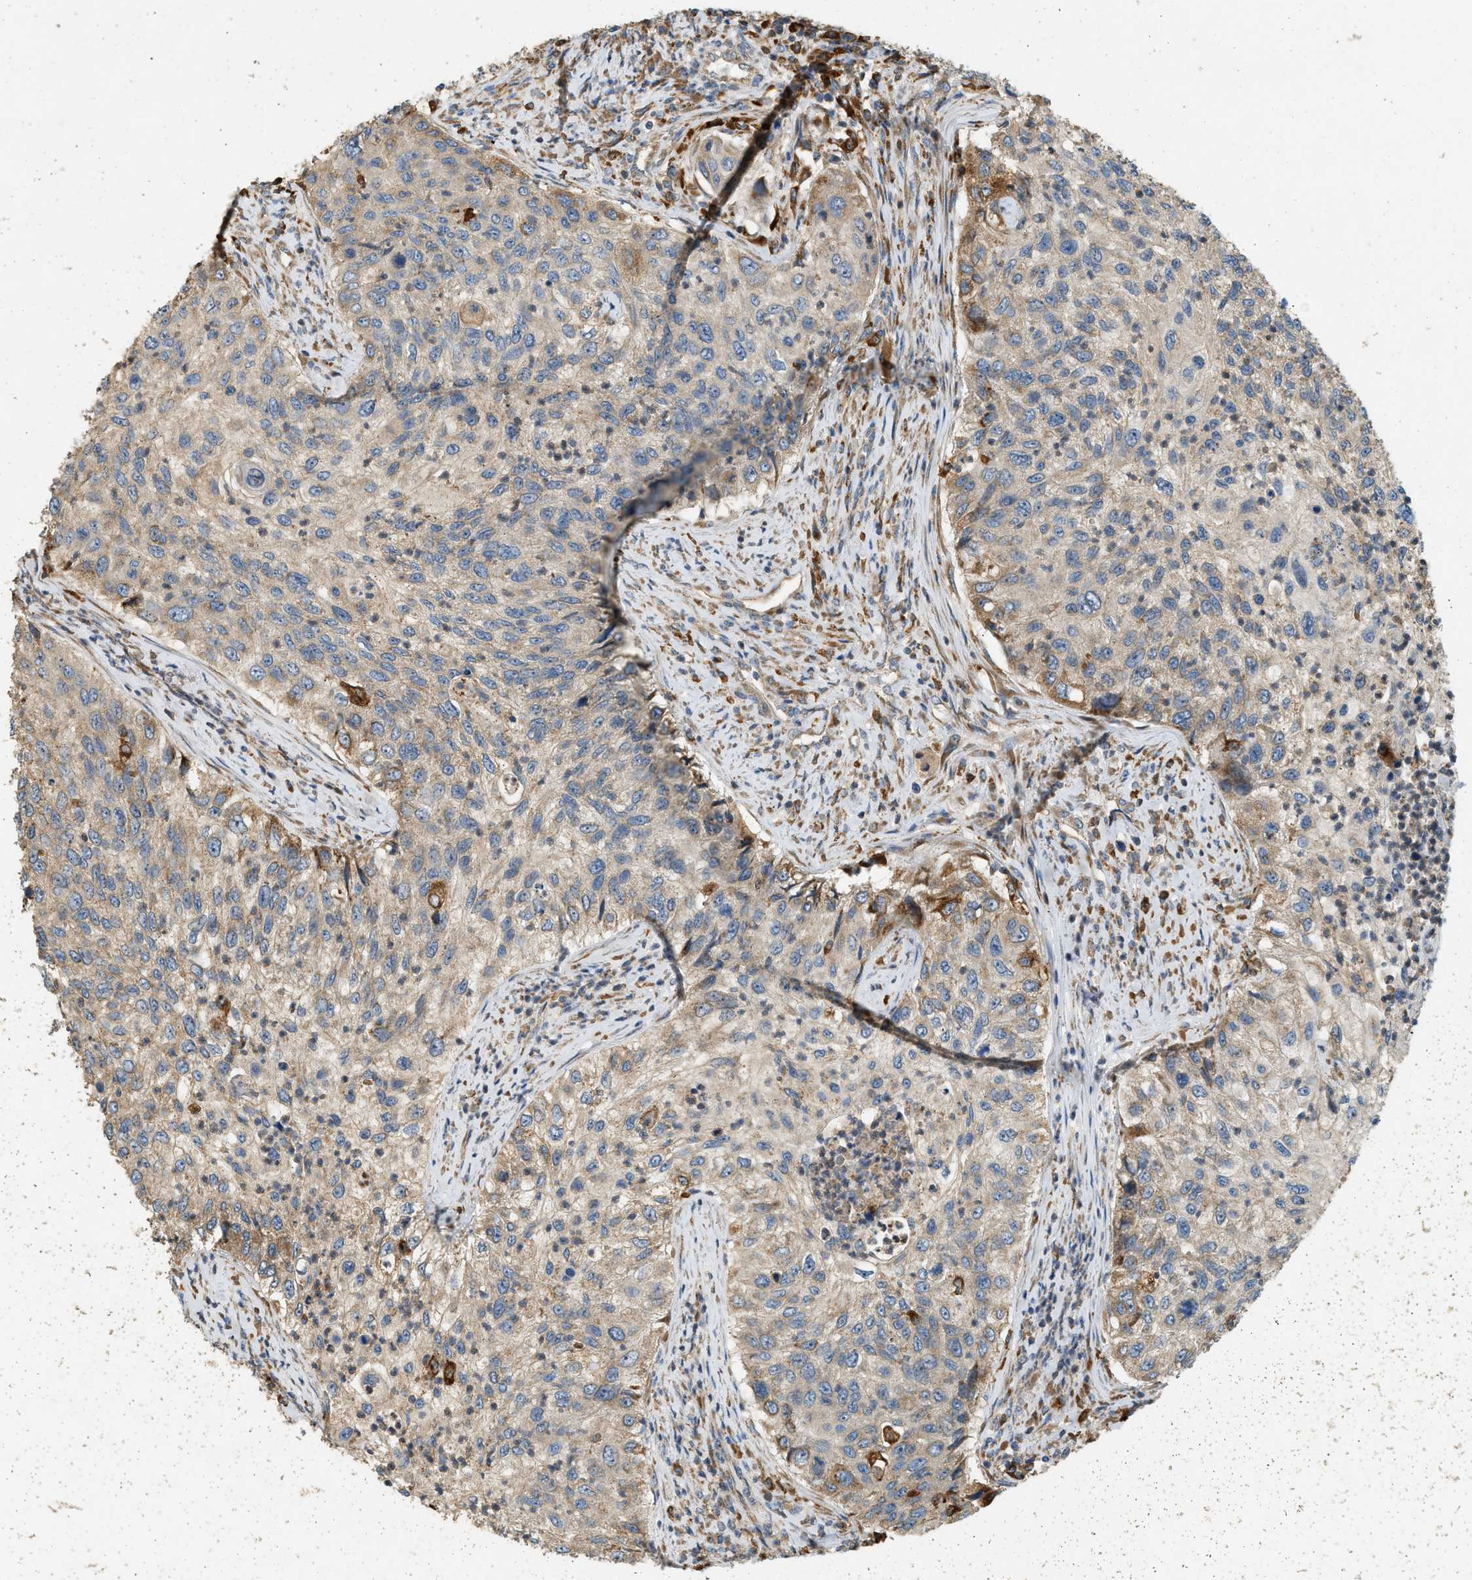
{"staining": {"intensity": "weak", "quantity": ">75%", "location": "cytoplasmic/membranous"}, "tissue": "urothelial cancer", "cell_type": "Tumor cells", "image_type": "cancer", "snomed": [{"axis": "morphology", "description": "Urothelial carcinoma, High grade"}, {"axis": "topography", "description": "Urinary bladder"}], "caption": "Protein expression analysis of human urothelial cancer reveals weak cytoplasmic/membranous staining in approximately >75% of tumor cells.", "gene": "CTSB", "patient": {"sex": "female", "age": 60}}